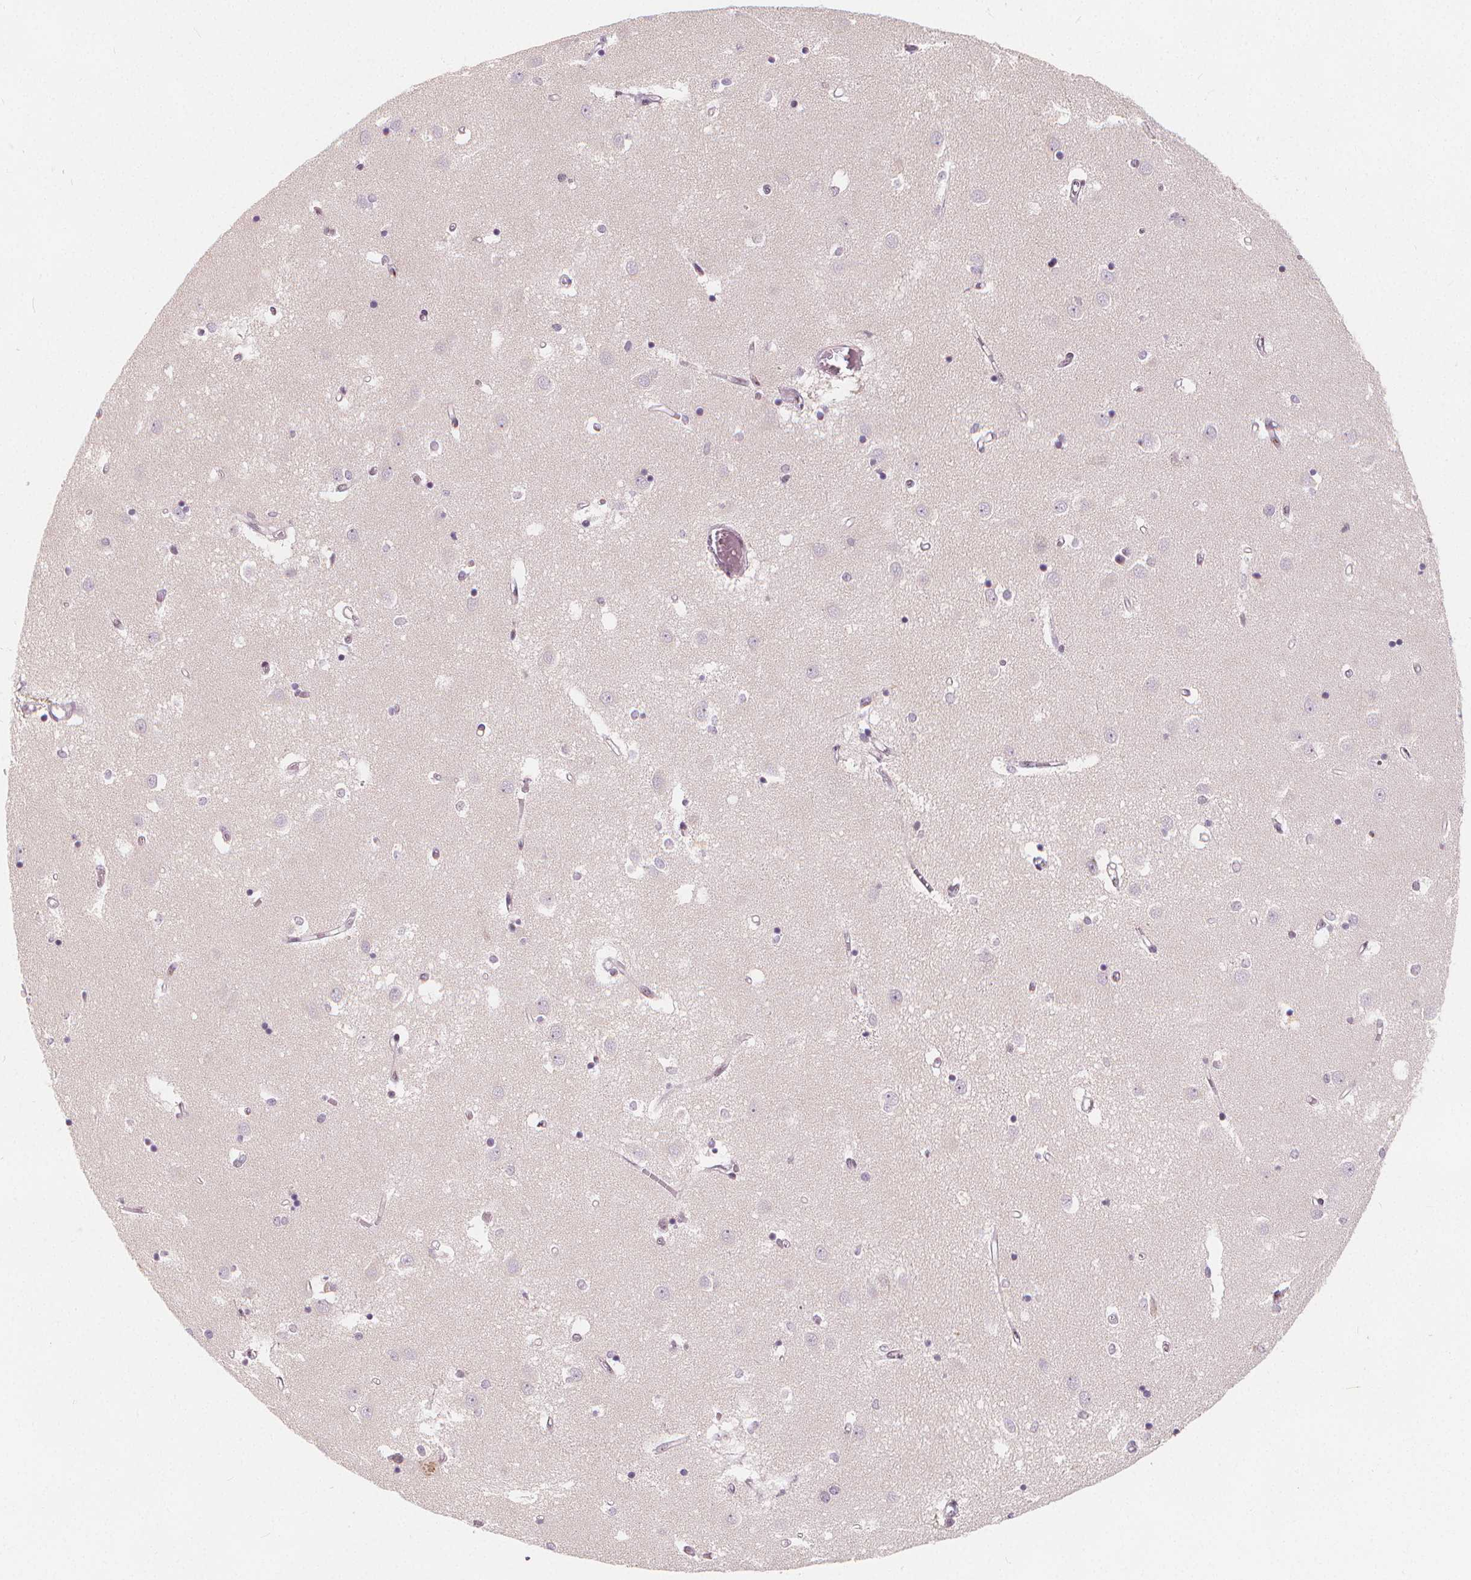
{"staining": {"intensity": "negative", "quantity": "none", "location": "none"}, "tissue": "caudate", "cell_type": "Glial cells", "image_type": "normal", "snomed": [{"axis": "morphology", "description": "Normal tissue, NOS"}, {"axis": "topography", "description": "Lateral ventricle wall"}], "caption": "There is no significant positivity in glial cells of caudate. (Stains: DAB (3,3'-diaminobenzidine) immunohistochemistry (IHC) with hematoxylin counter stain, Microscopy: brightfield microscopy at high magnification).", "gene": "DRC3", "patient": {"sex": "male", "age": 54}}